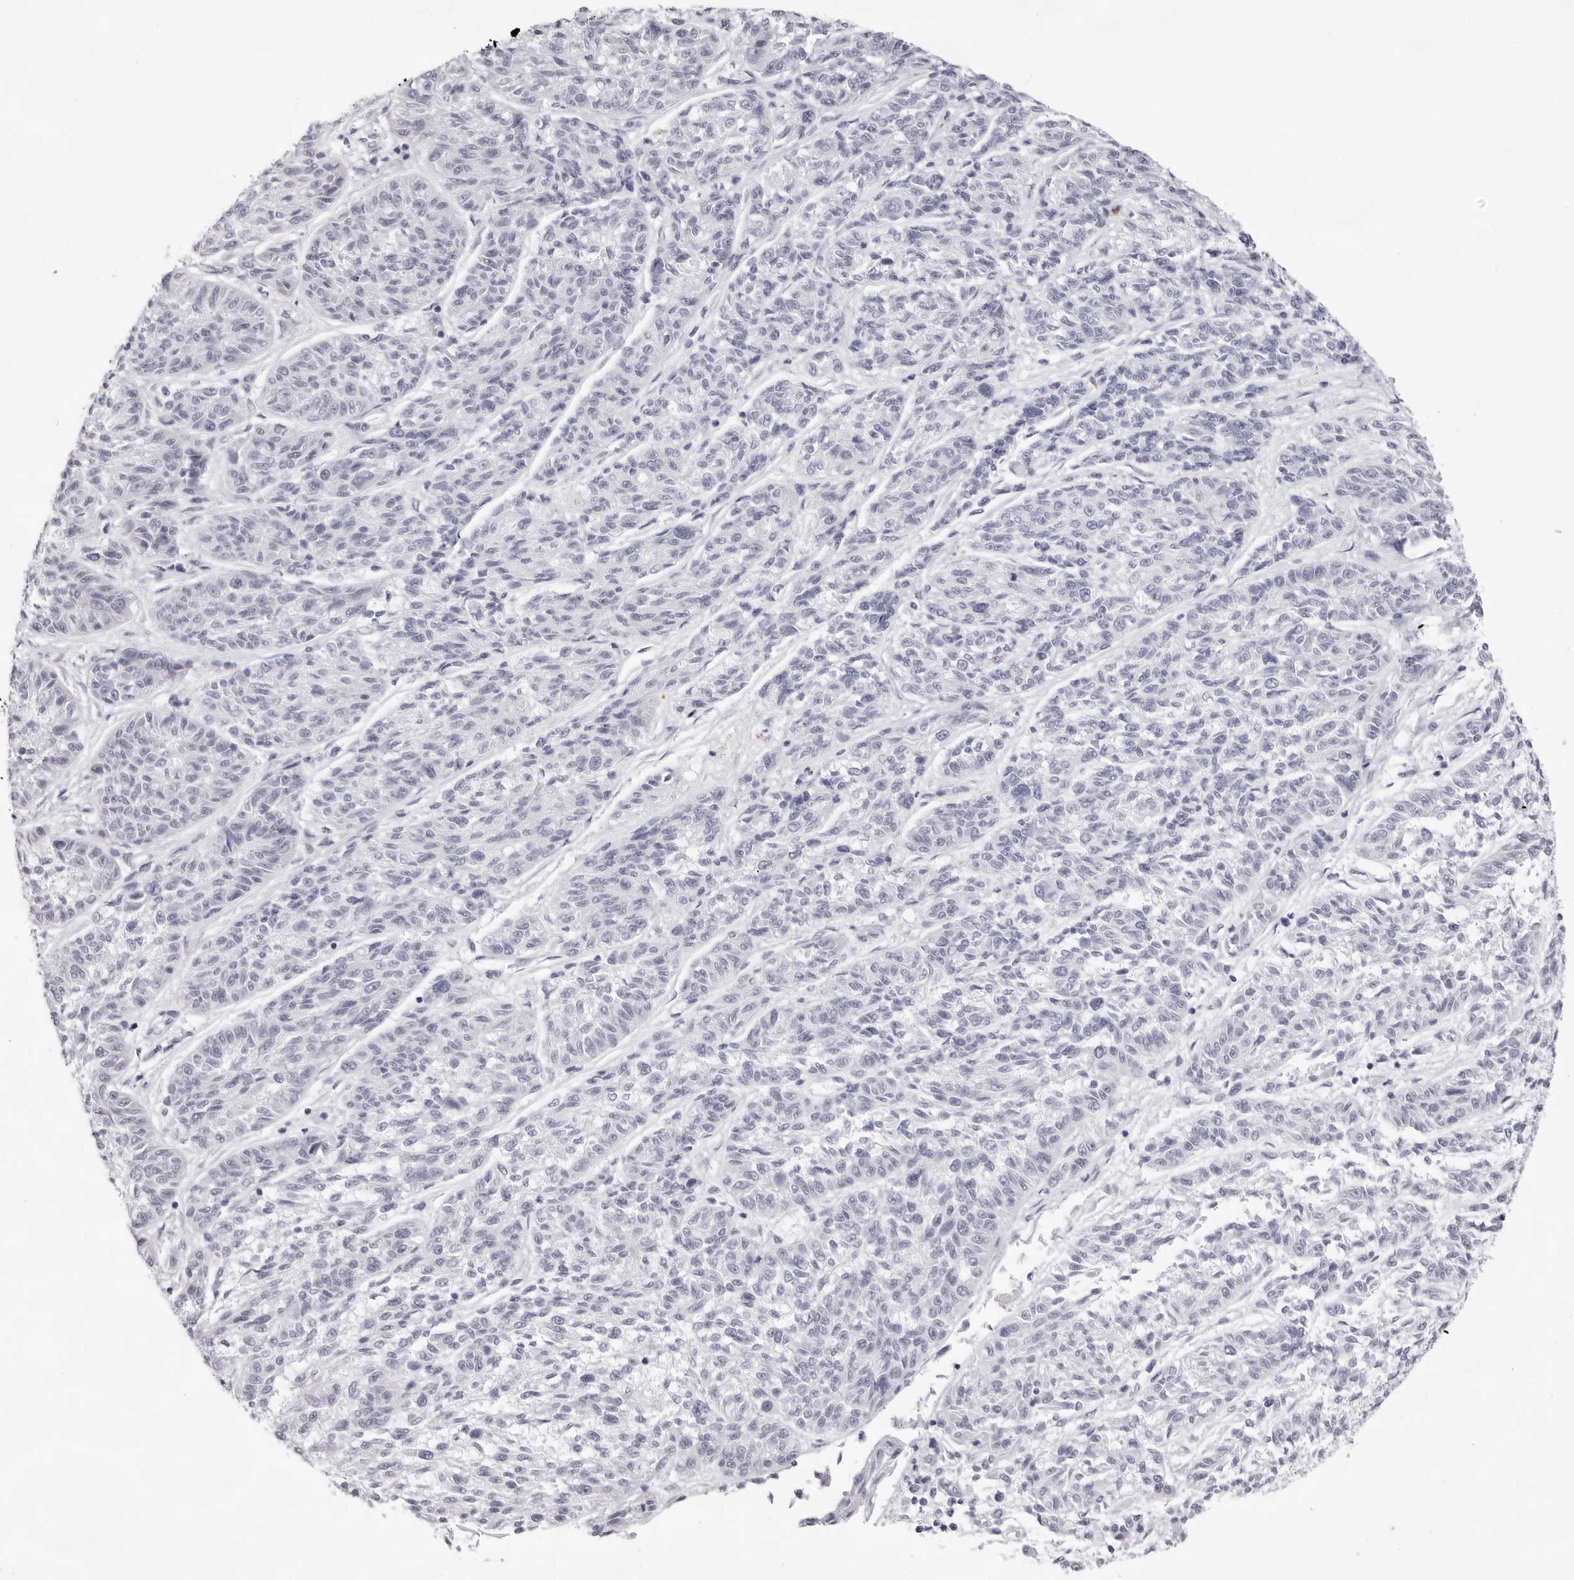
{"staining": {"intensity": "negative", "quantity": "none", "location": "none"}, "tissue": "melanoma", "cell_type": "Tumor cells", "image_type": "cancer", "snomed": [{"axis": "morphology", "description": "Malignant melanoma, NOS"}, {"axis": "topography", "description": "Skin"}], "caption": "High power microscopy histopathology image of an IHC image of melanoma, revealing no significant positivity in tumor cells.", "gene": "SMIM2", "patient": {"sex": "male", "age": 53}}